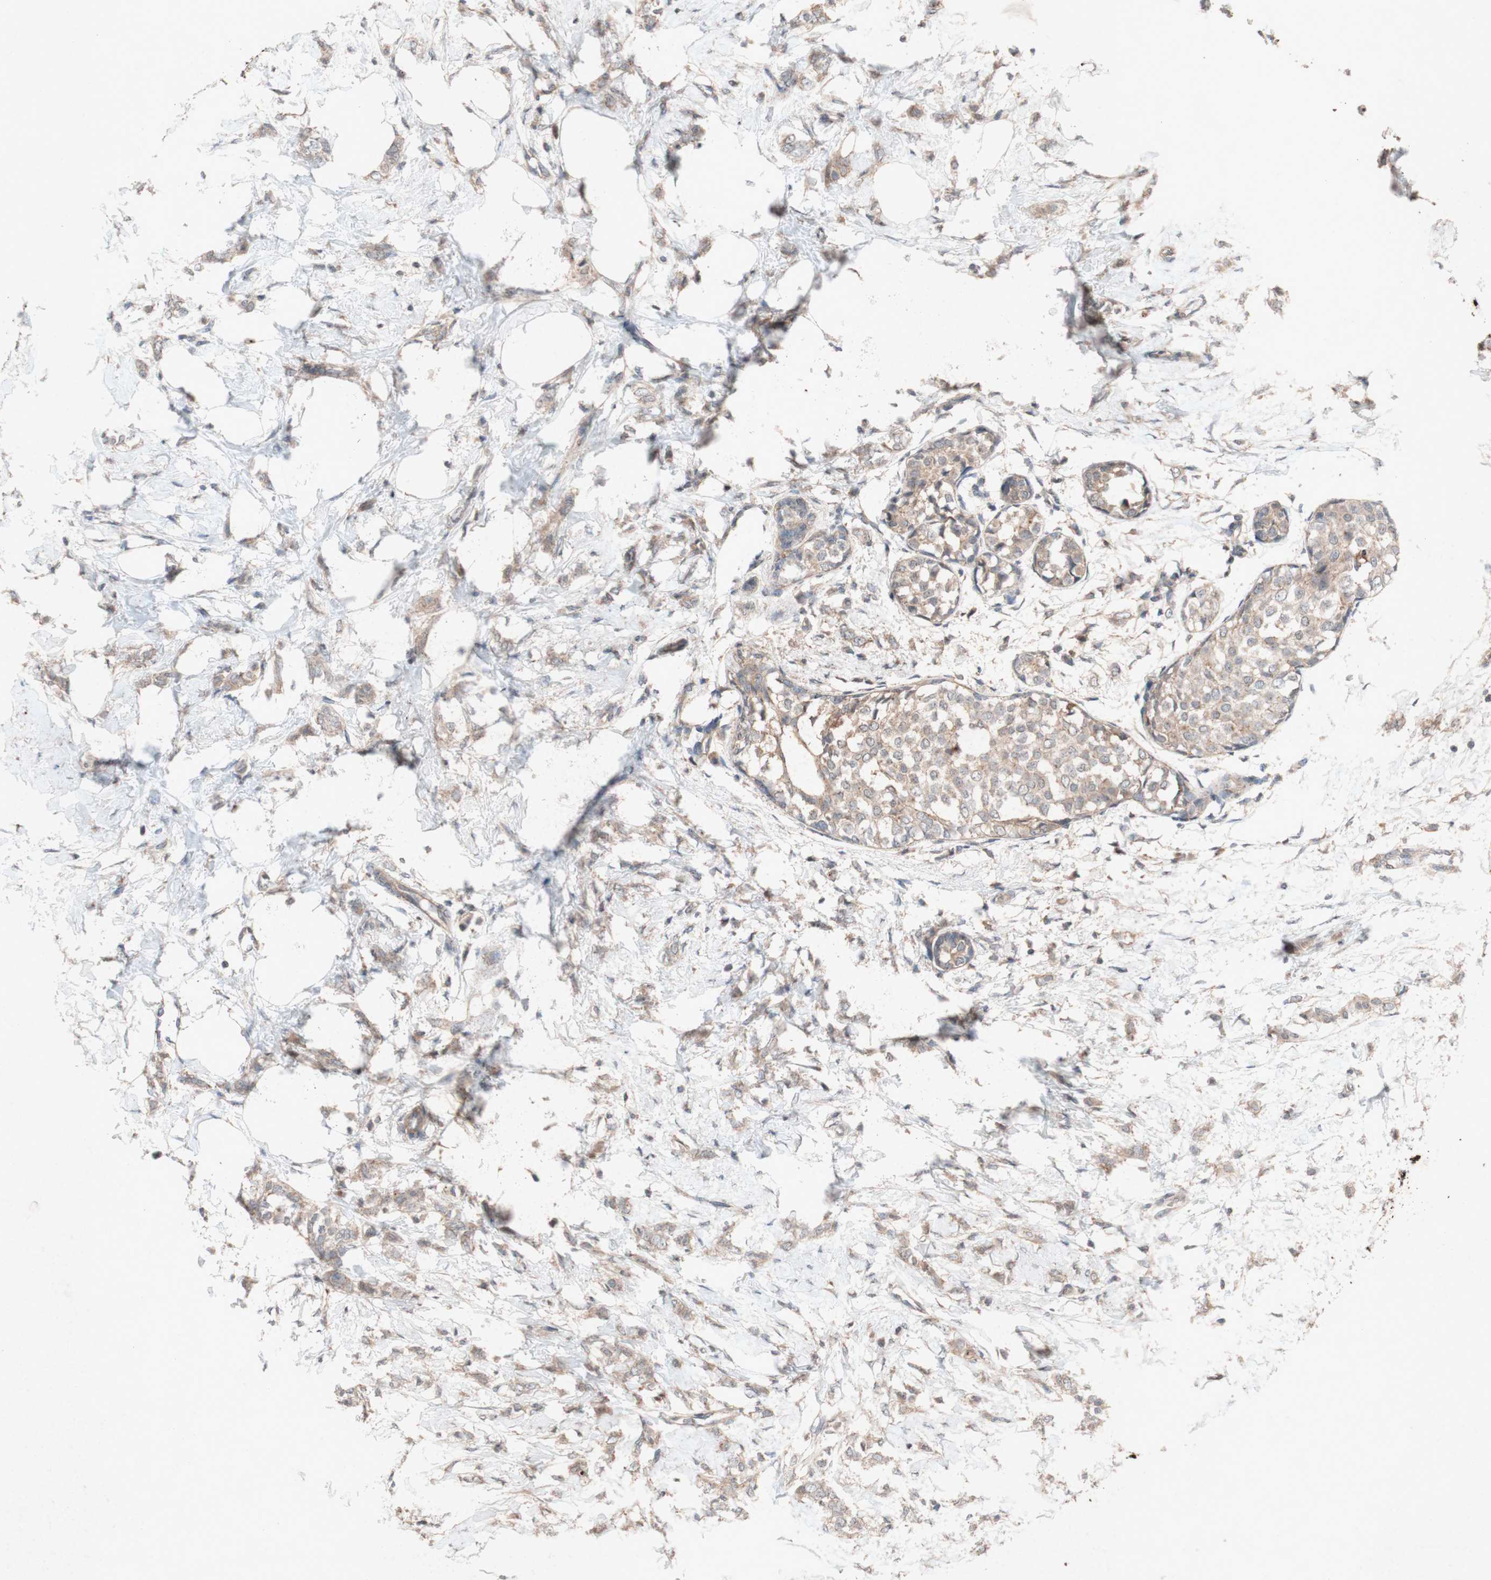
{"staining": {"intensity": "weak", "quantity": ">75%", "location": "cytoplasmic/membranous"}, "tissue": "breast cancer", "cell_type": "Tumor cells", "image_type": "cancer", "snomed": [{"axis": "morphology", "description": "Lobular carcinoma, in situ"}, {"axis": "morphology", "description": "Lobular carcinoma"}, {"axis": "topography", "description": "Breast"}], "caption": "Immunohistochemistry histopathology image of neoplastic tissue: human lobular carcinoma (breast) stained using immunohistochemistry exhibits low levels of weak protein expression localized specifically in the cytoplasmic/membranous of tumor cells, appearing as a cytoplasmic/membranous brown color.", "gene": "ATP6V1F", "patient": {"sex": "female", "age": 41}}